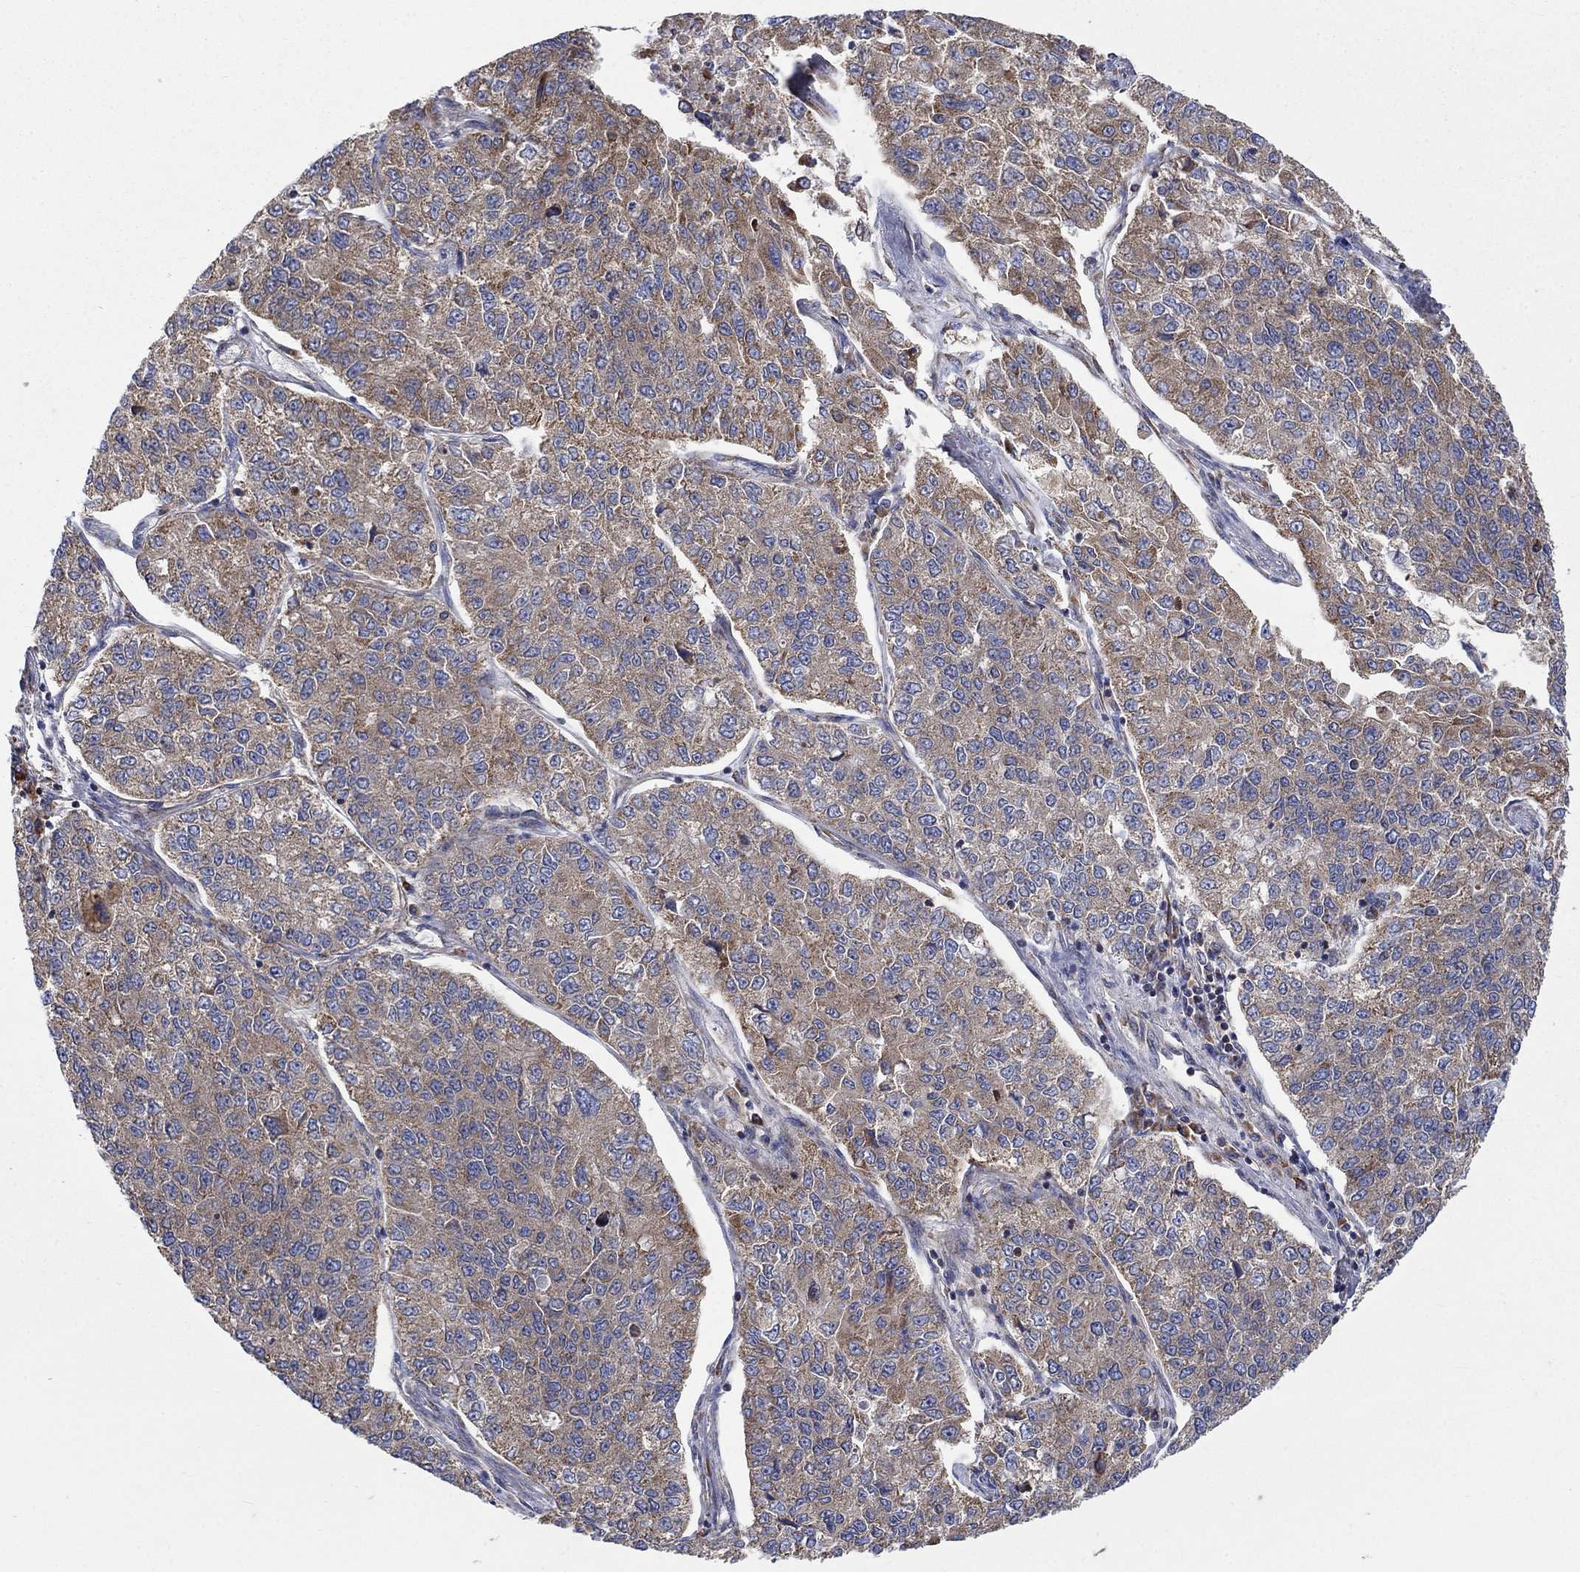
{"staining": {"intensity": "weak", "quantity": ">75%", "location": "cytoplasmic/membranous"}, "tissue": "lung cancer", "cell_type": "Tumor cells", "image_type": "cancer", "snomed": [{"axis": "morphology", "description": "Adenocarcinoma, NOS"}, {"axis": "topography", "description": "Lung"}], "caption": "This photomicrograph reveals IHC staining of adenocarcinoma (lung), with low weak cytoplasmic/membranous positivity in approximately >75% of tumor cells.", "gene": "RPLP0", "patient": {"sex": "male", "age": 49}}